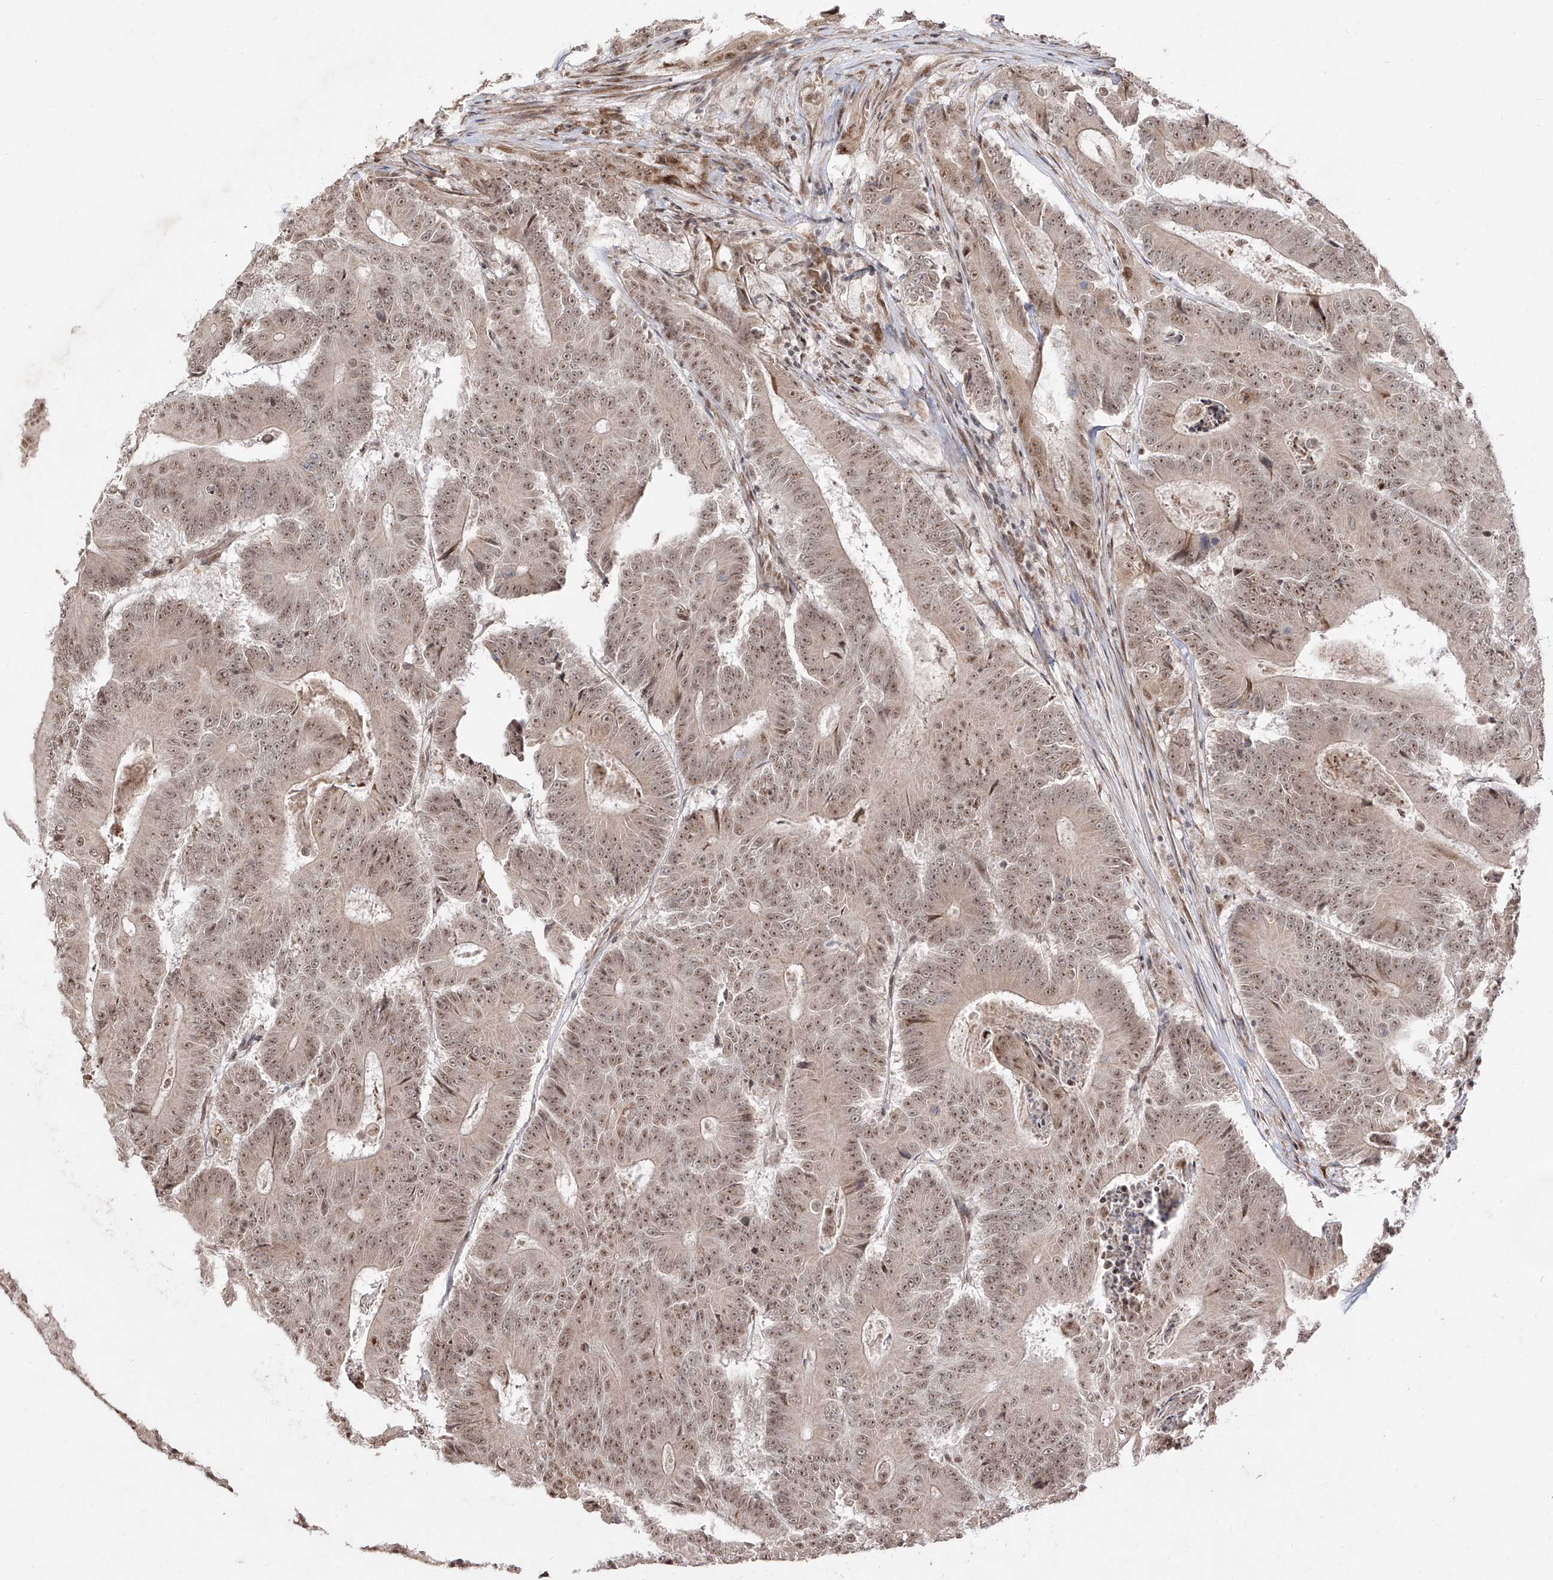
{"staining": {"intensity": "weak", "quantity": ">75%", "location": "nuclear"}, "tissue": "colorectal cancer", "cell_type": "Tumor cells", "image_type": "cancer", "snomed": [{"axis": "morphology", "description": "Adenocarcinoma, NOS"}, {"axis": "topography", "description": "Colon"}], "caption": "Adenocarcinoma (colorectal) stained with DAB (3,3'-diaminobenzidine) immunohistochemistry shows low levels of weak nuclear staining in about >75% of tumor cells. (Brightfield microscopy of DAB IHC at high magnification).", "gene": "SNRNP27", "patient": {"sex": "male", "age": 83}}